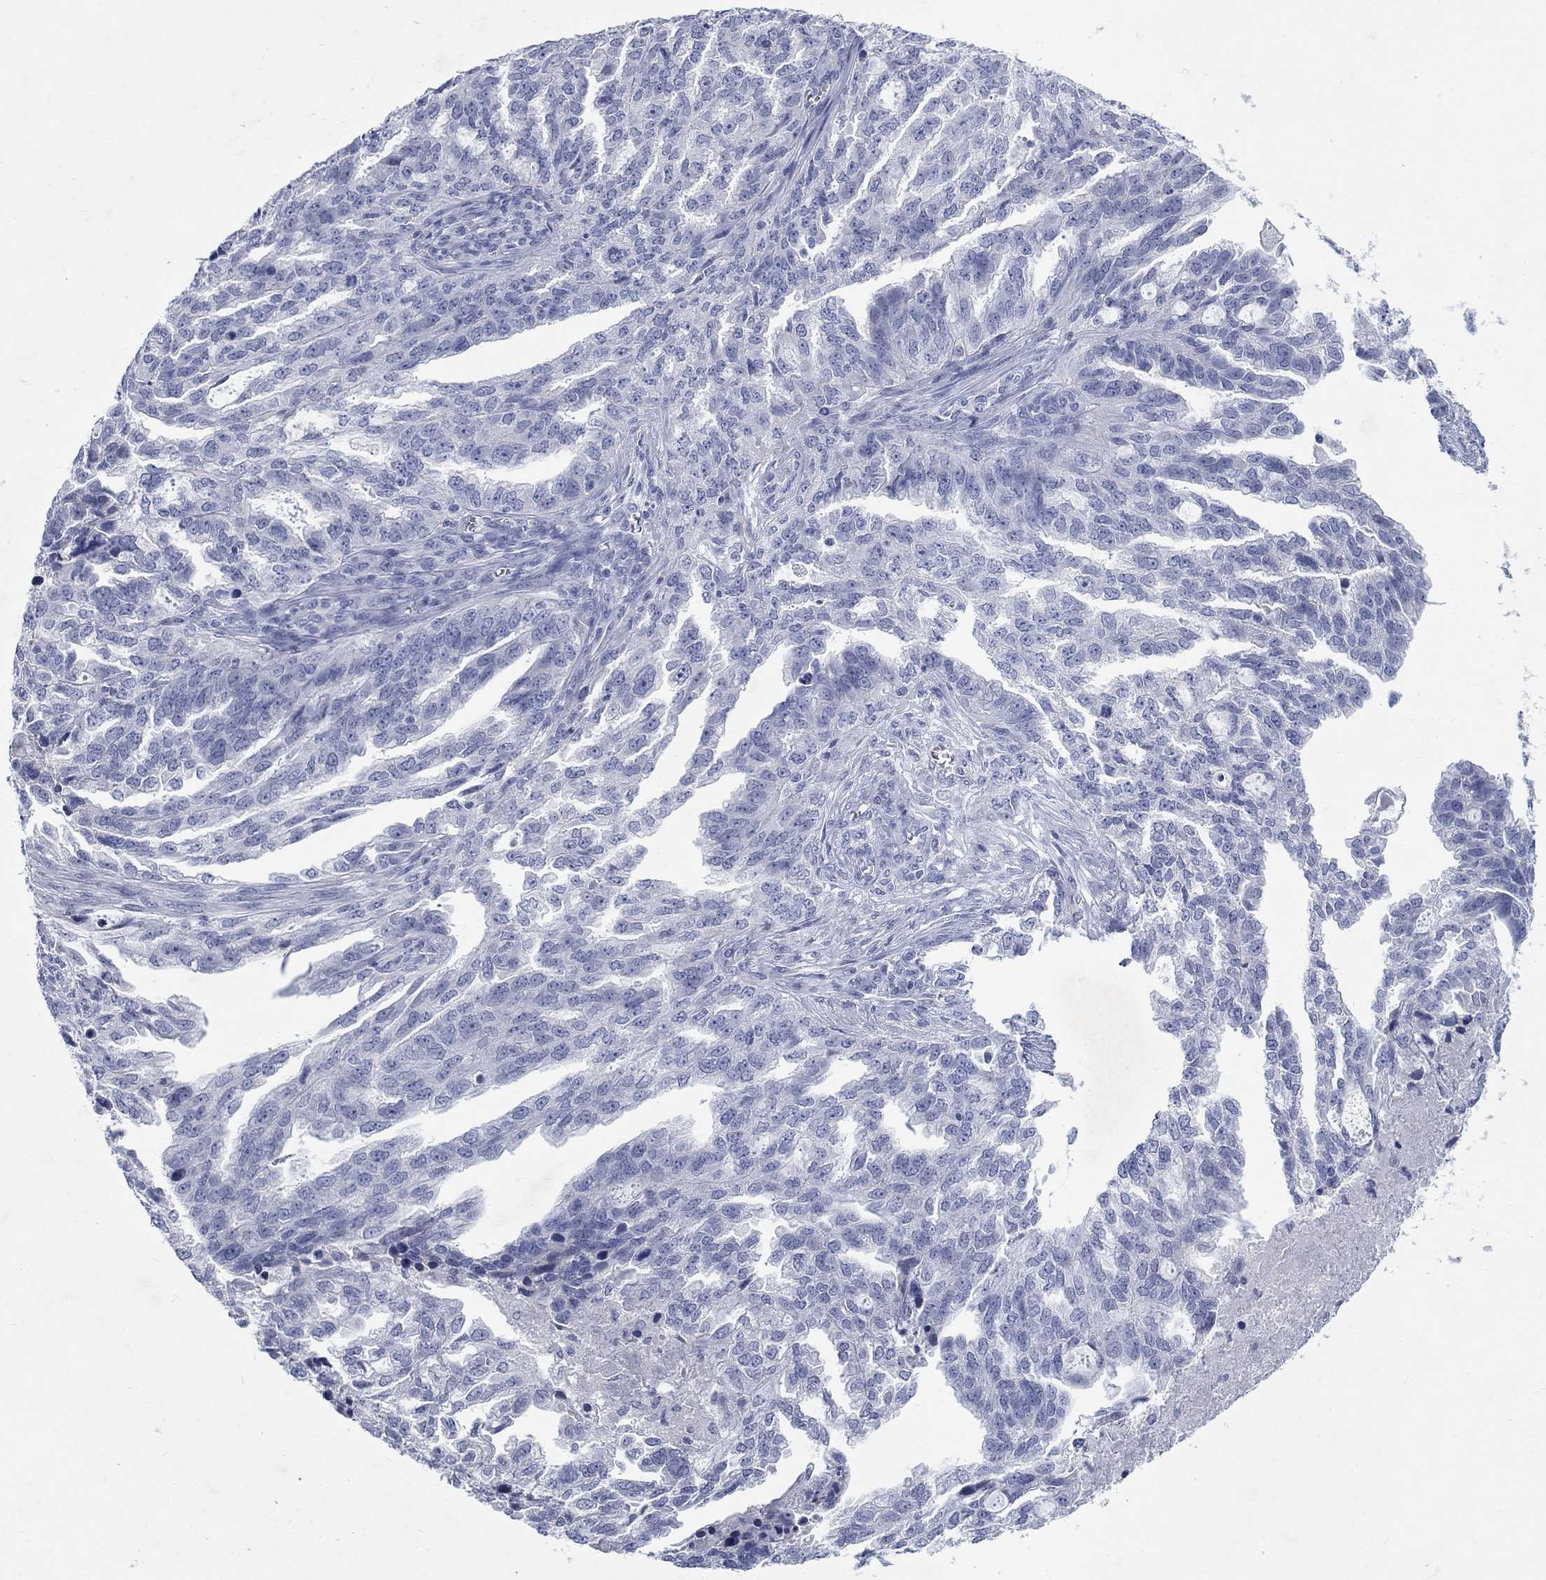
{"staining": {"intensity": "negative", "quantity": "none", "location": "none"}, "tissue": "ovarian cancer", "cell_type": "Tumor cells", "image_type": "cancer", "snomed": [{"axis": "morphology", "description": "Cystadenocarcinoma, serous, NOS"}, {"axis": "topography", "description": "Ovary"}], "caption": "DAB immunohistochemical staining of ovarian serous cystadenocarcinoma shows no significant expression in tumor cells.", "gene": "RFTN2", "patient": {"sex": "female", "age": 51}}